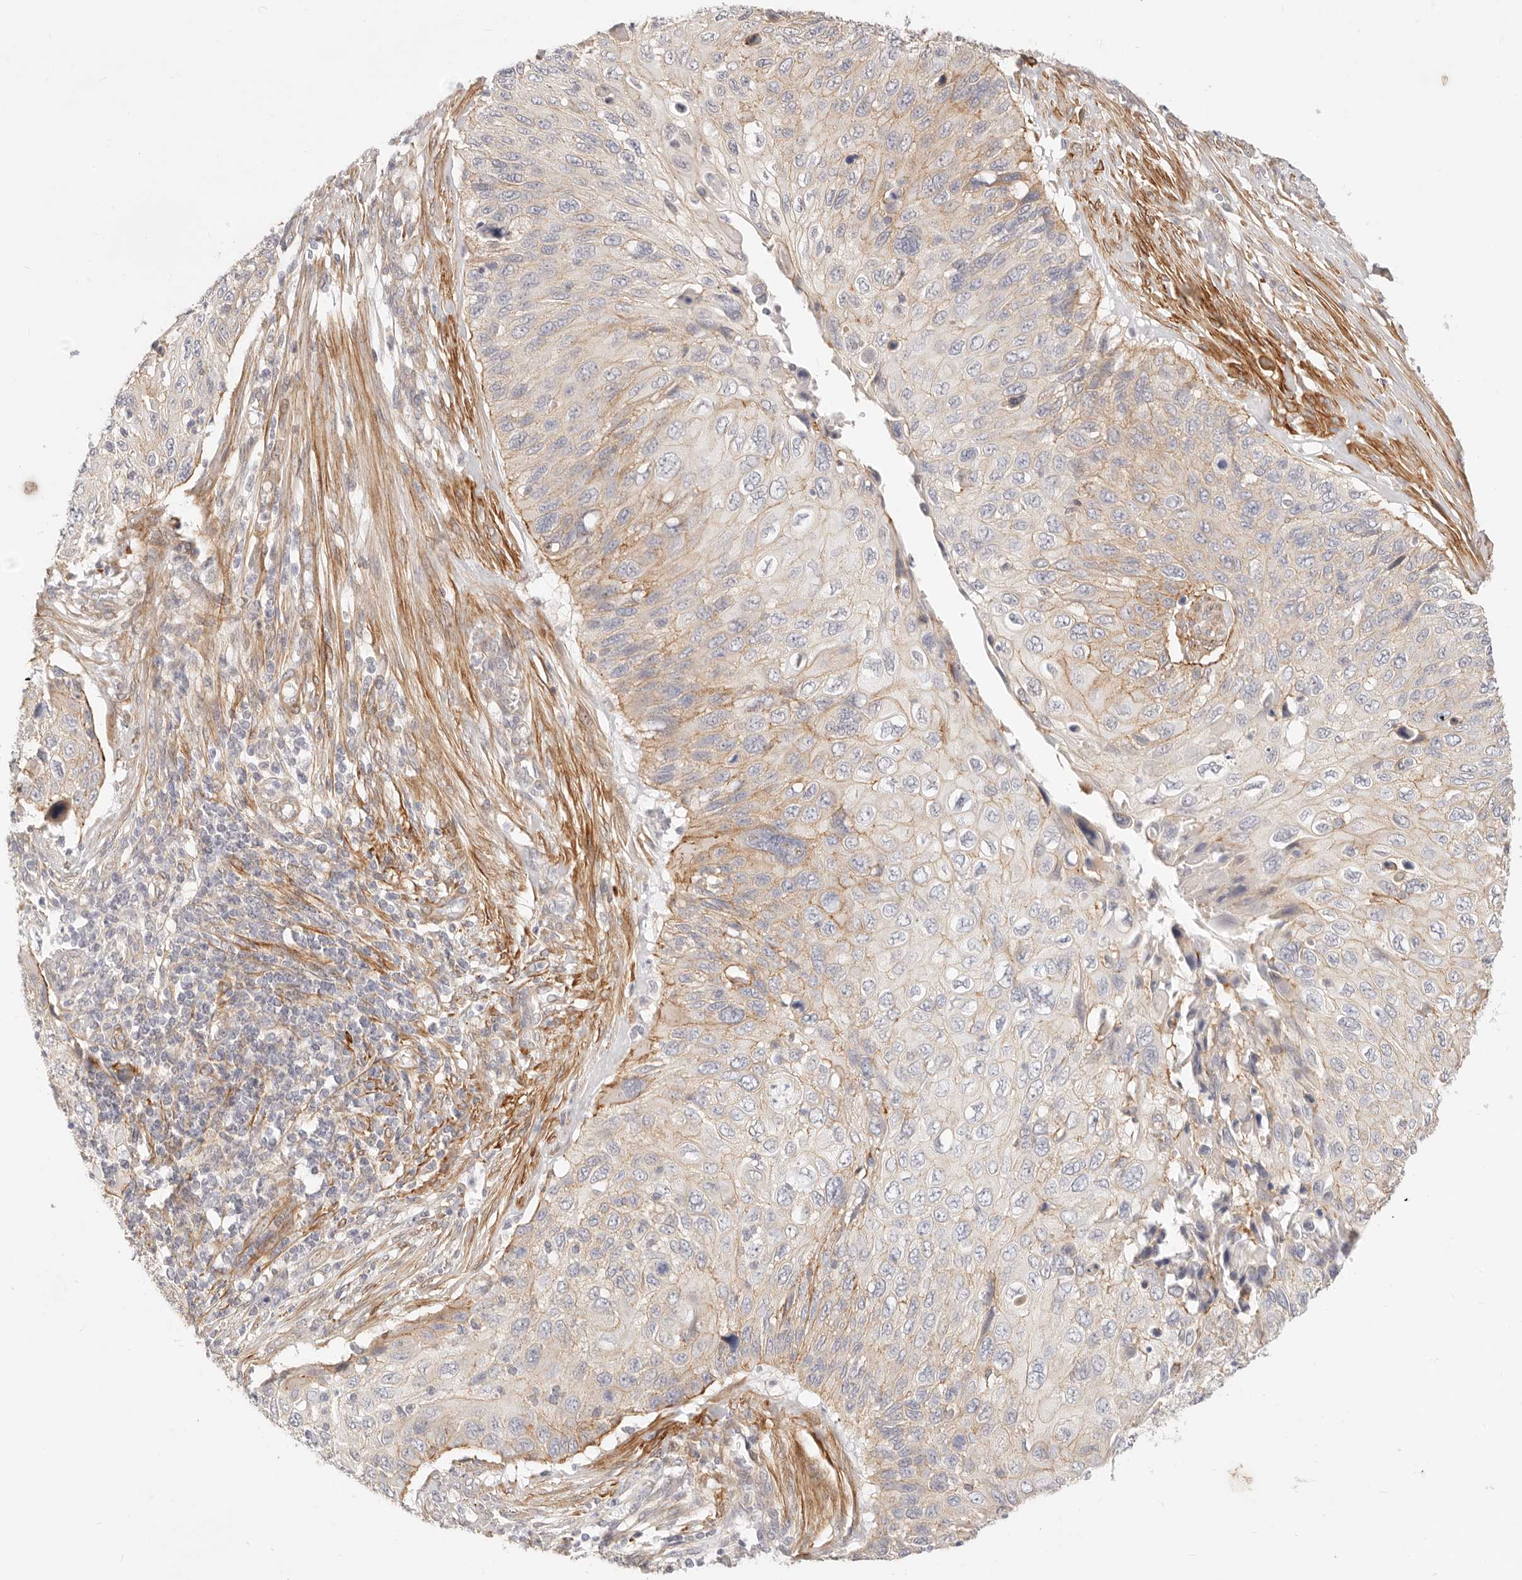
{"staining": {"intensity": "weak", "quantity": "25%-75%", "location": "cytoplasmic/membranous"}, "tissue": "cervical cancer", "cell_type": "Tumor cells", "image_type": "cancer", "snomed": [{"axis": "morphology", "description": "Squamous cell carcinoma, NOS"}, {"axis": "topography", "description": "Cervix"}], "caption": "The image displays immunohistochemical staining of cervical cancer (squamous cell carcinoma). There is weak cytoplasmic/membranous expression is identified in approximately 25%-75% of tumor cells.", "gene": "UBXN10", "patient": {"sex": "female", "age": 70}}